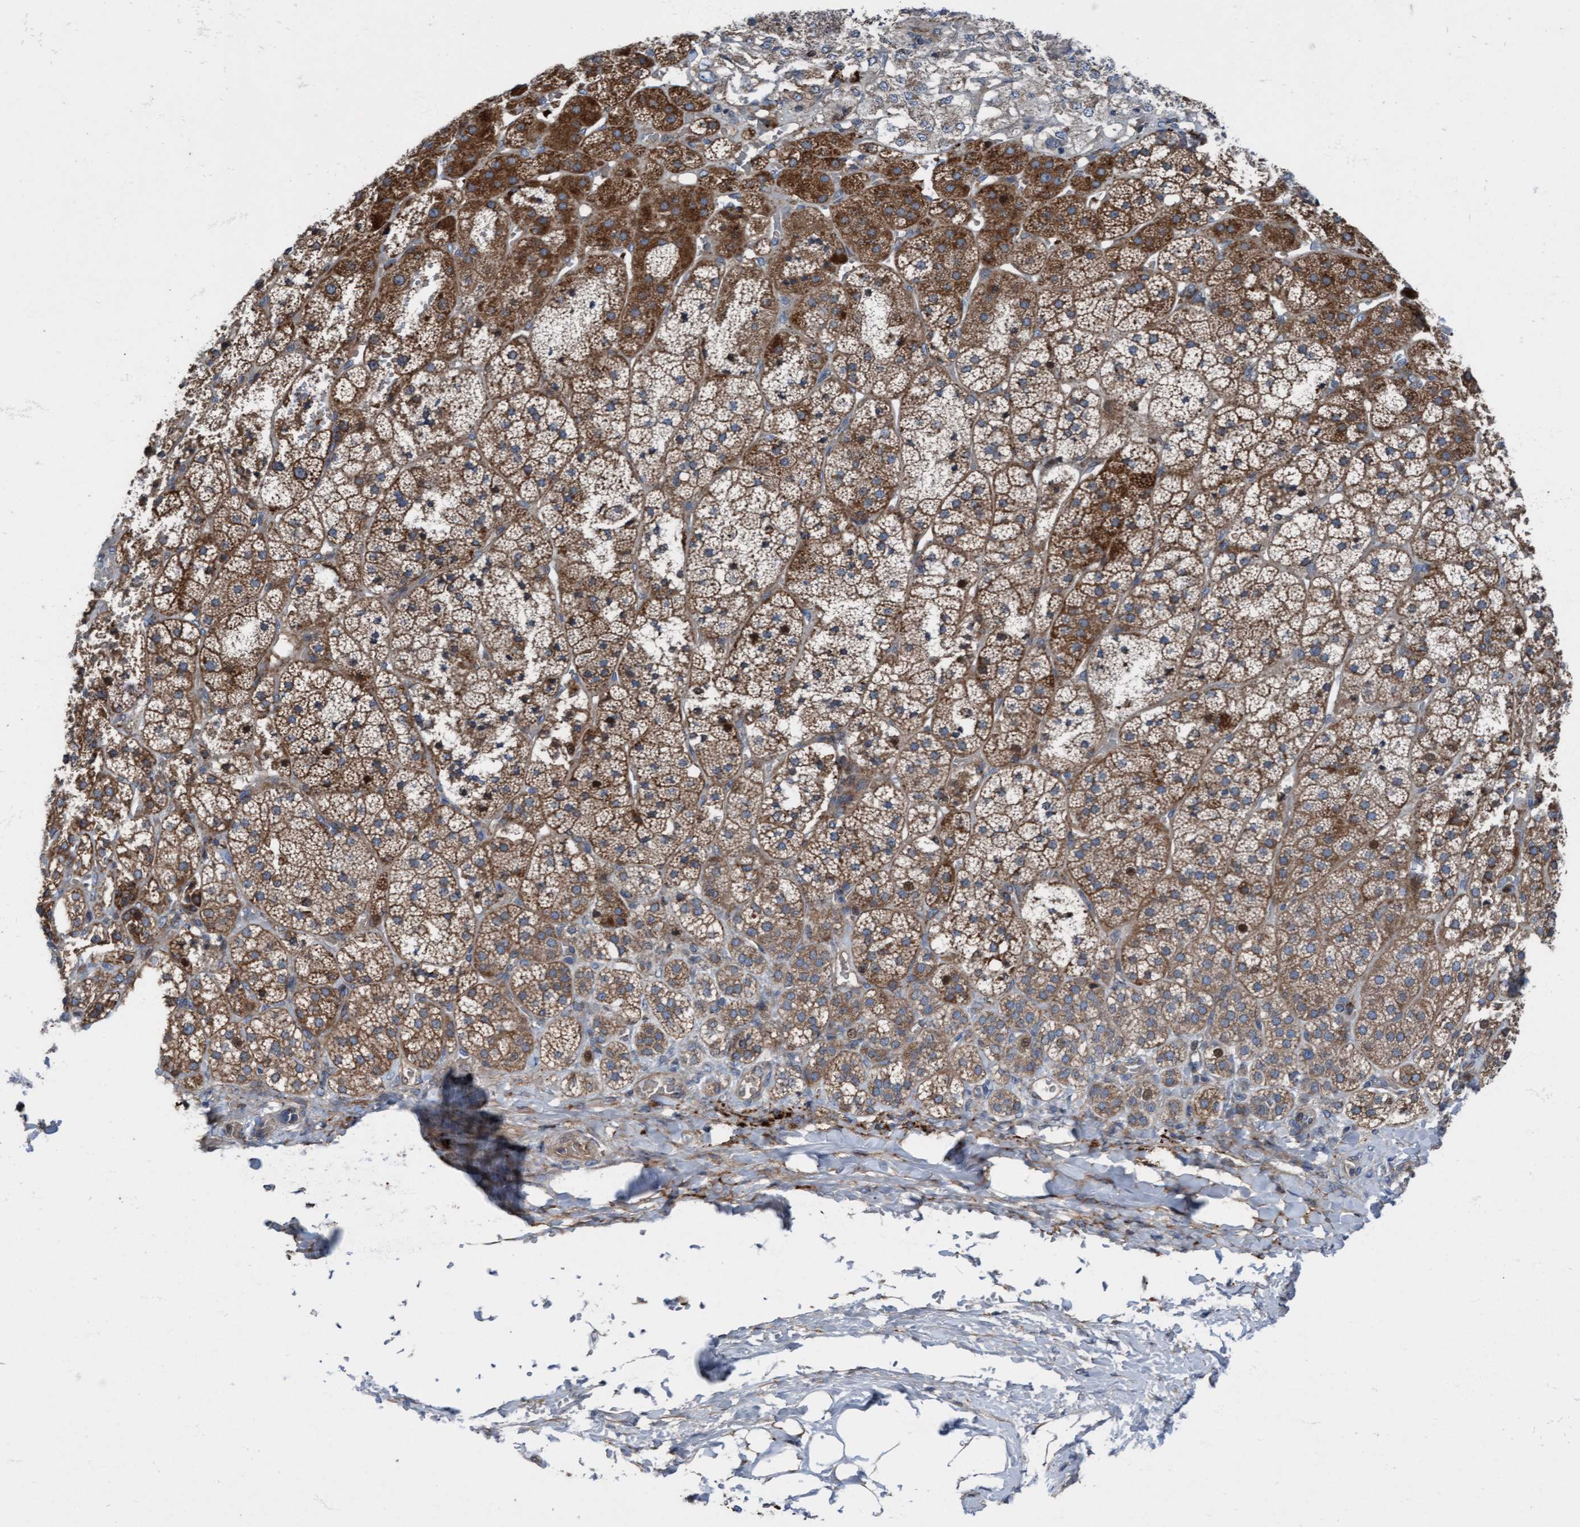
{"staining": {"intensity": "moderate", "quantity": ">75%", "location": "cytoplasmic/membranous"}, "tissue": "adrenal gland", "cell_type": "Glandular cells", "image_type": "normal", "snomed": [{"axis": "morphology", "description": "Normal tissue, NOS"}, {"axis": "topography", "description": "Adrenal gland"}], "caption": "A high-resolution micrograph shows immunohistochemistry (IHC) staining of unremarkable adrenal gland, which reveals moderate cytoplasmic/membranous positivity in about >75% of glandular cells. (DAB = brown stain, brightfield microscopy at high magnification).", "gene": "KLHL26", "patient": {"sex": "female", "age": 44}}